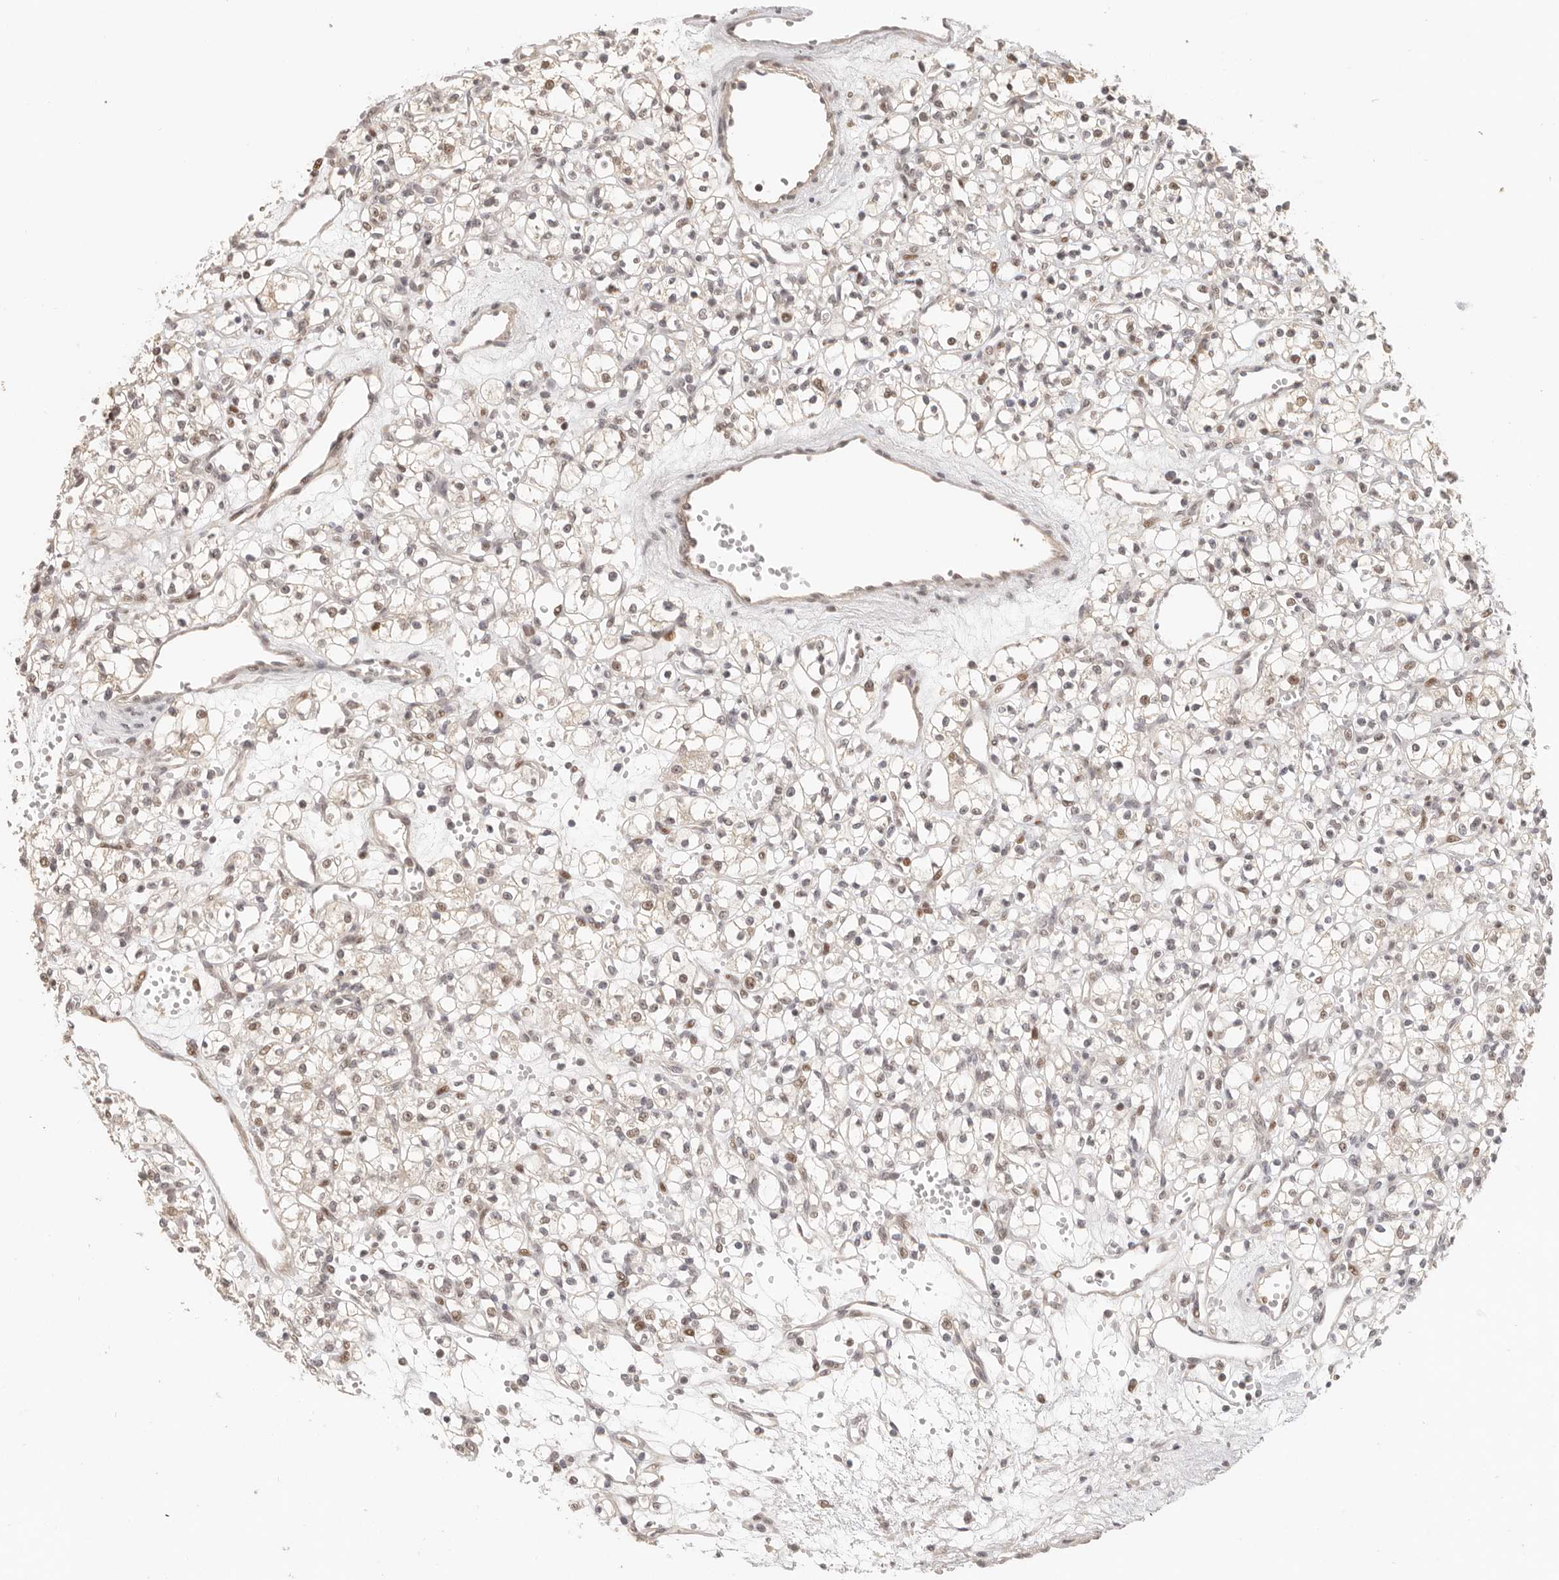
{"staining": {"intensity": "weak", "quantity": "25%-75%", "location": "nuclear"}, "tissue": "renal cancer", "cell_type": "Tumor cells", "image_type": "cancer", "snomed": [{"axis": "morphology", "description": "Adenocarcinoma, NOS"}, {"axis": "topography", "description": "Kidney"}], "caption": "Protein staining of renal cancer (adenocarcinoma) tissue exhibits weak nuclear positivity in approximately 25%-75% of tumor cells.", "gene": "GPBP1L1", "patient": {"sex": "female", "age": 59}}